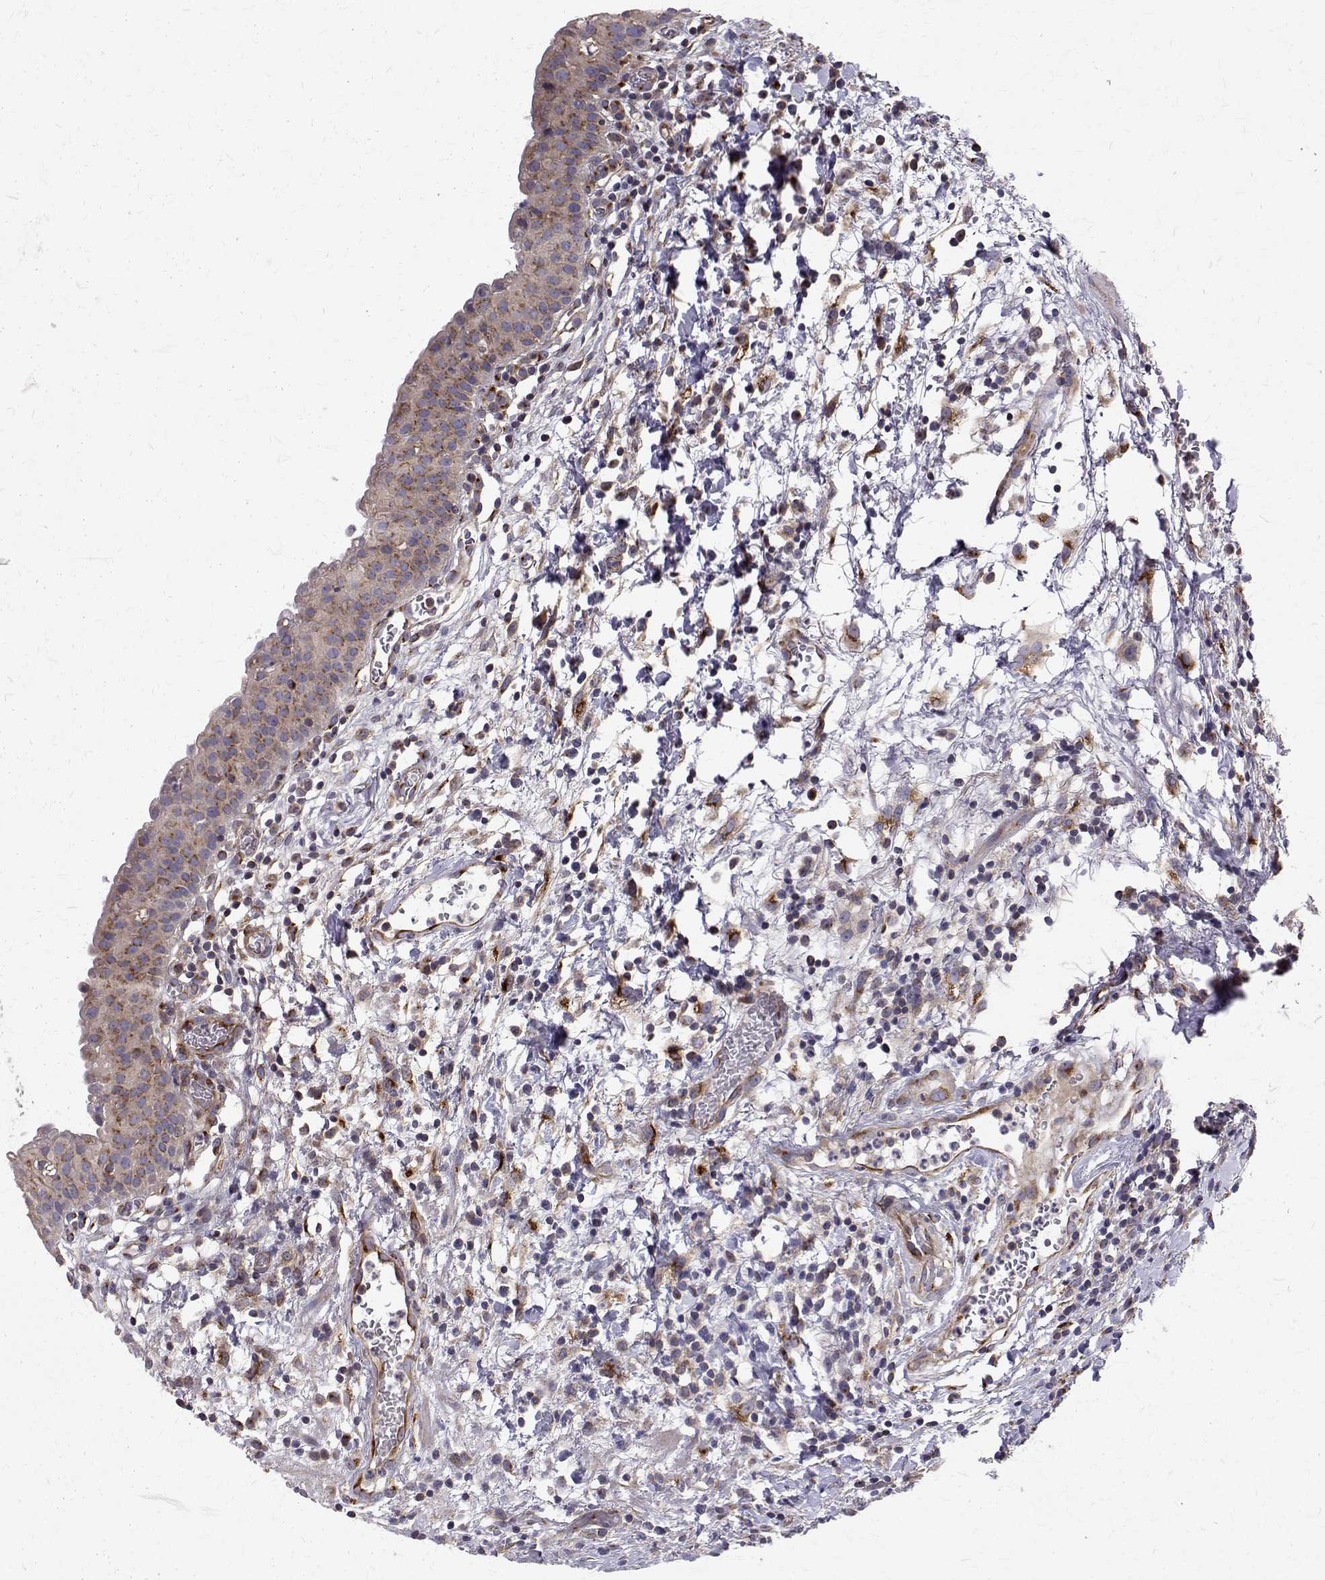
{"staining": {"intensity": "weak", "quantity": "25%-75%", "location": "cytoplasmic/membranous"}, "tissue": "urinary bladder", "cell_type": "Urothelial cells", "image_type": "normal", "snomed": [{"axis": "morphology", "description": "Normal tissue, NOS"}, {"axis": "morphology", "description": "Inflammation, NOS"}, {"axis": "topography", "description": "Urinary bladder"}], "caption": "High-power microscopy captured an immunohistochemistry micrograph of unremarkable urinary bladder, revealing weak cytoplasmic/membranous positivity in approximately 25%-75% of urothelial cells.", "gene": "ARFGAP1", "patient": {"sex": "male", "age": 57}}